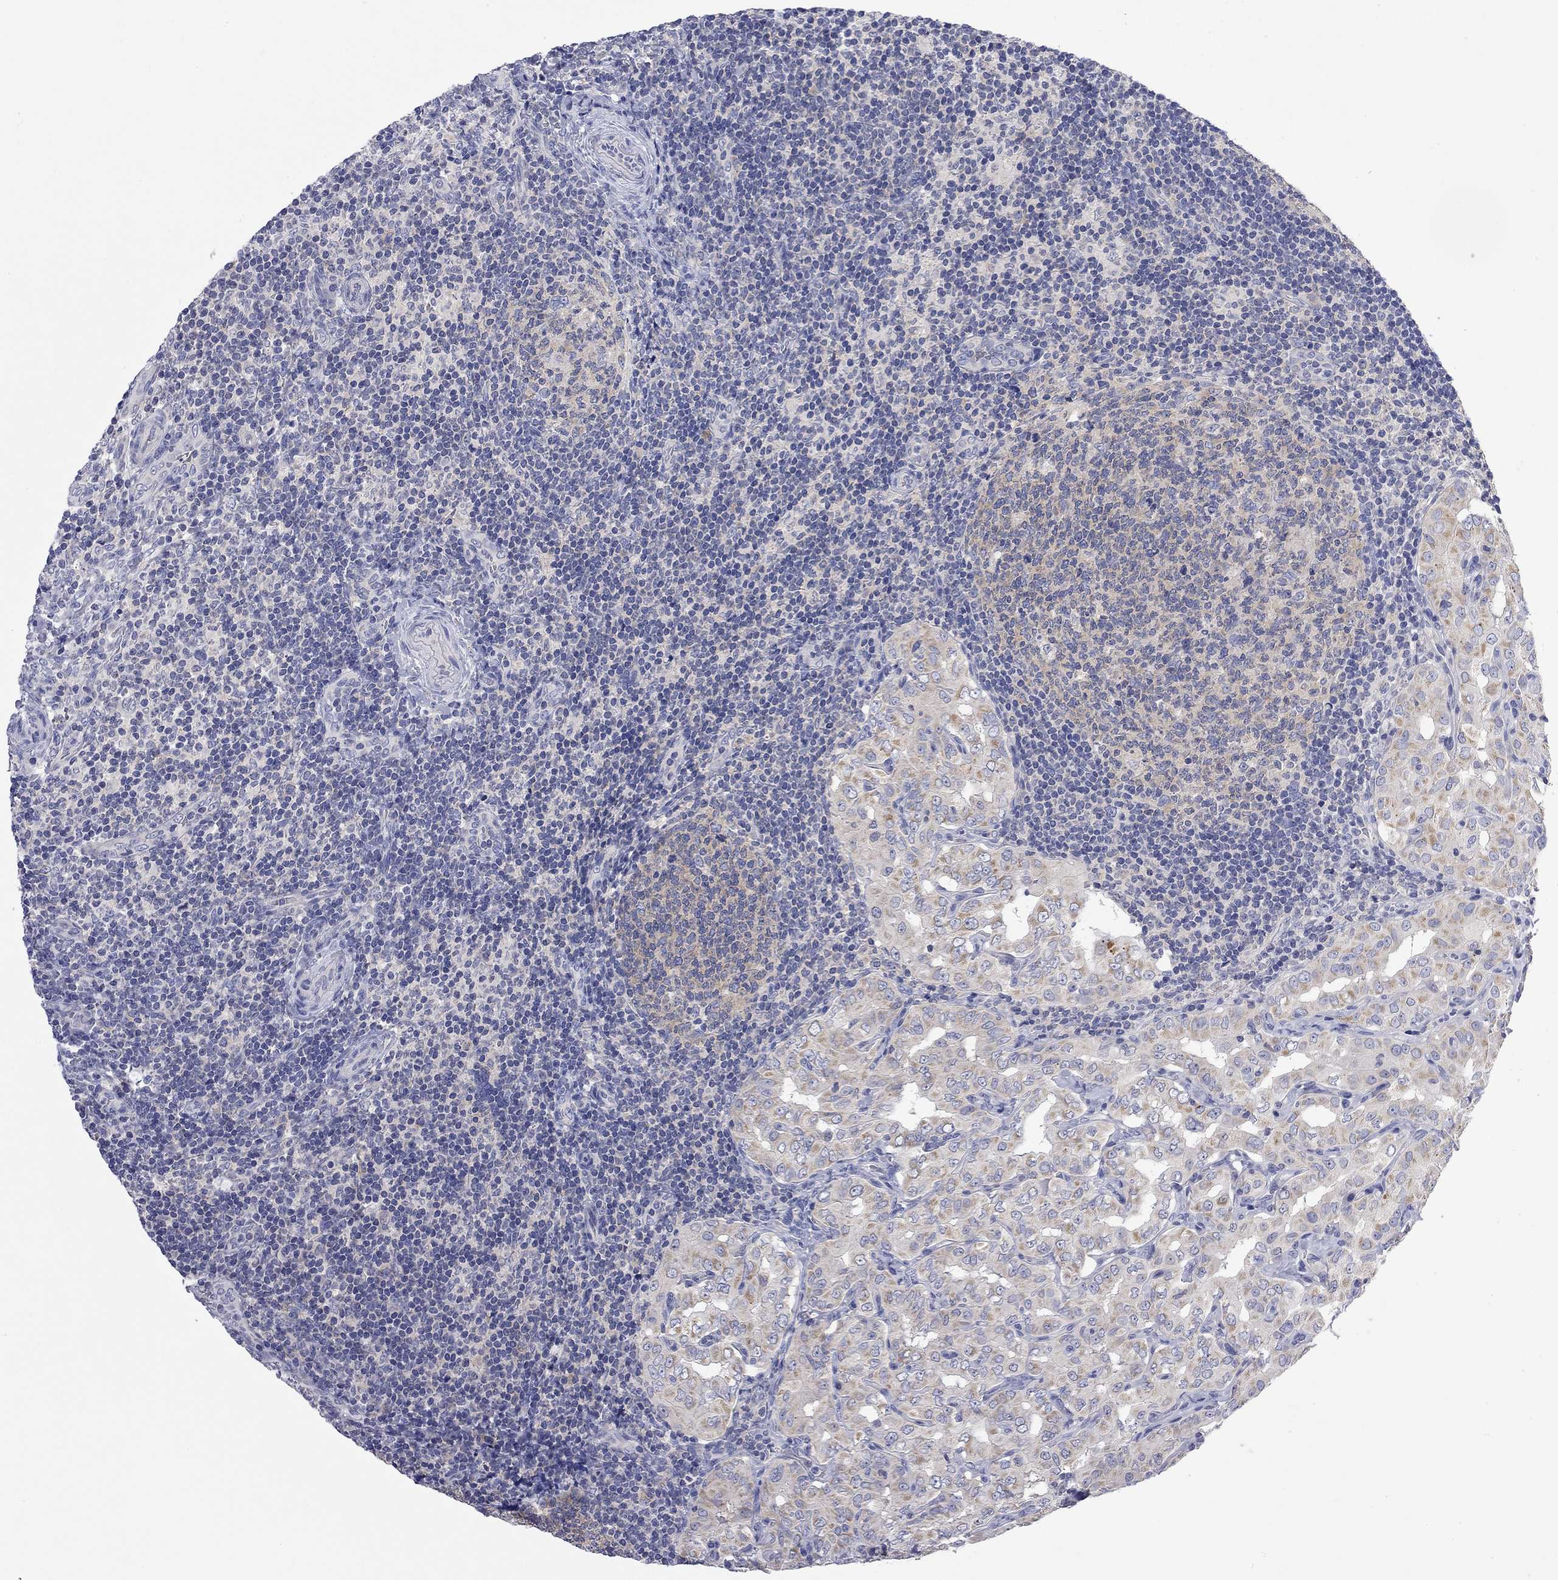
{"staining": {"intensity": "weak", "quantity": ">75%", "location": "cytoplasmic/membranous"}, "tissue": "thyroid cancer", "cell_type": "Tumor cells", "image_type": "cancer", "snomed": [{"axis": "morphology", "description": "Papillary adenocarcinoma, NOS"}, {"axis": "topography", "description": "Thyroid gland"}], "caption": "A brown stain highlights weak cytoplasmic/membranous staining of a protein in human thyroid cancer (papillary adenocarcinoma) tumor cells.", "gene": "ABCB4", "patient": {"sex": "male", "age": 61}}